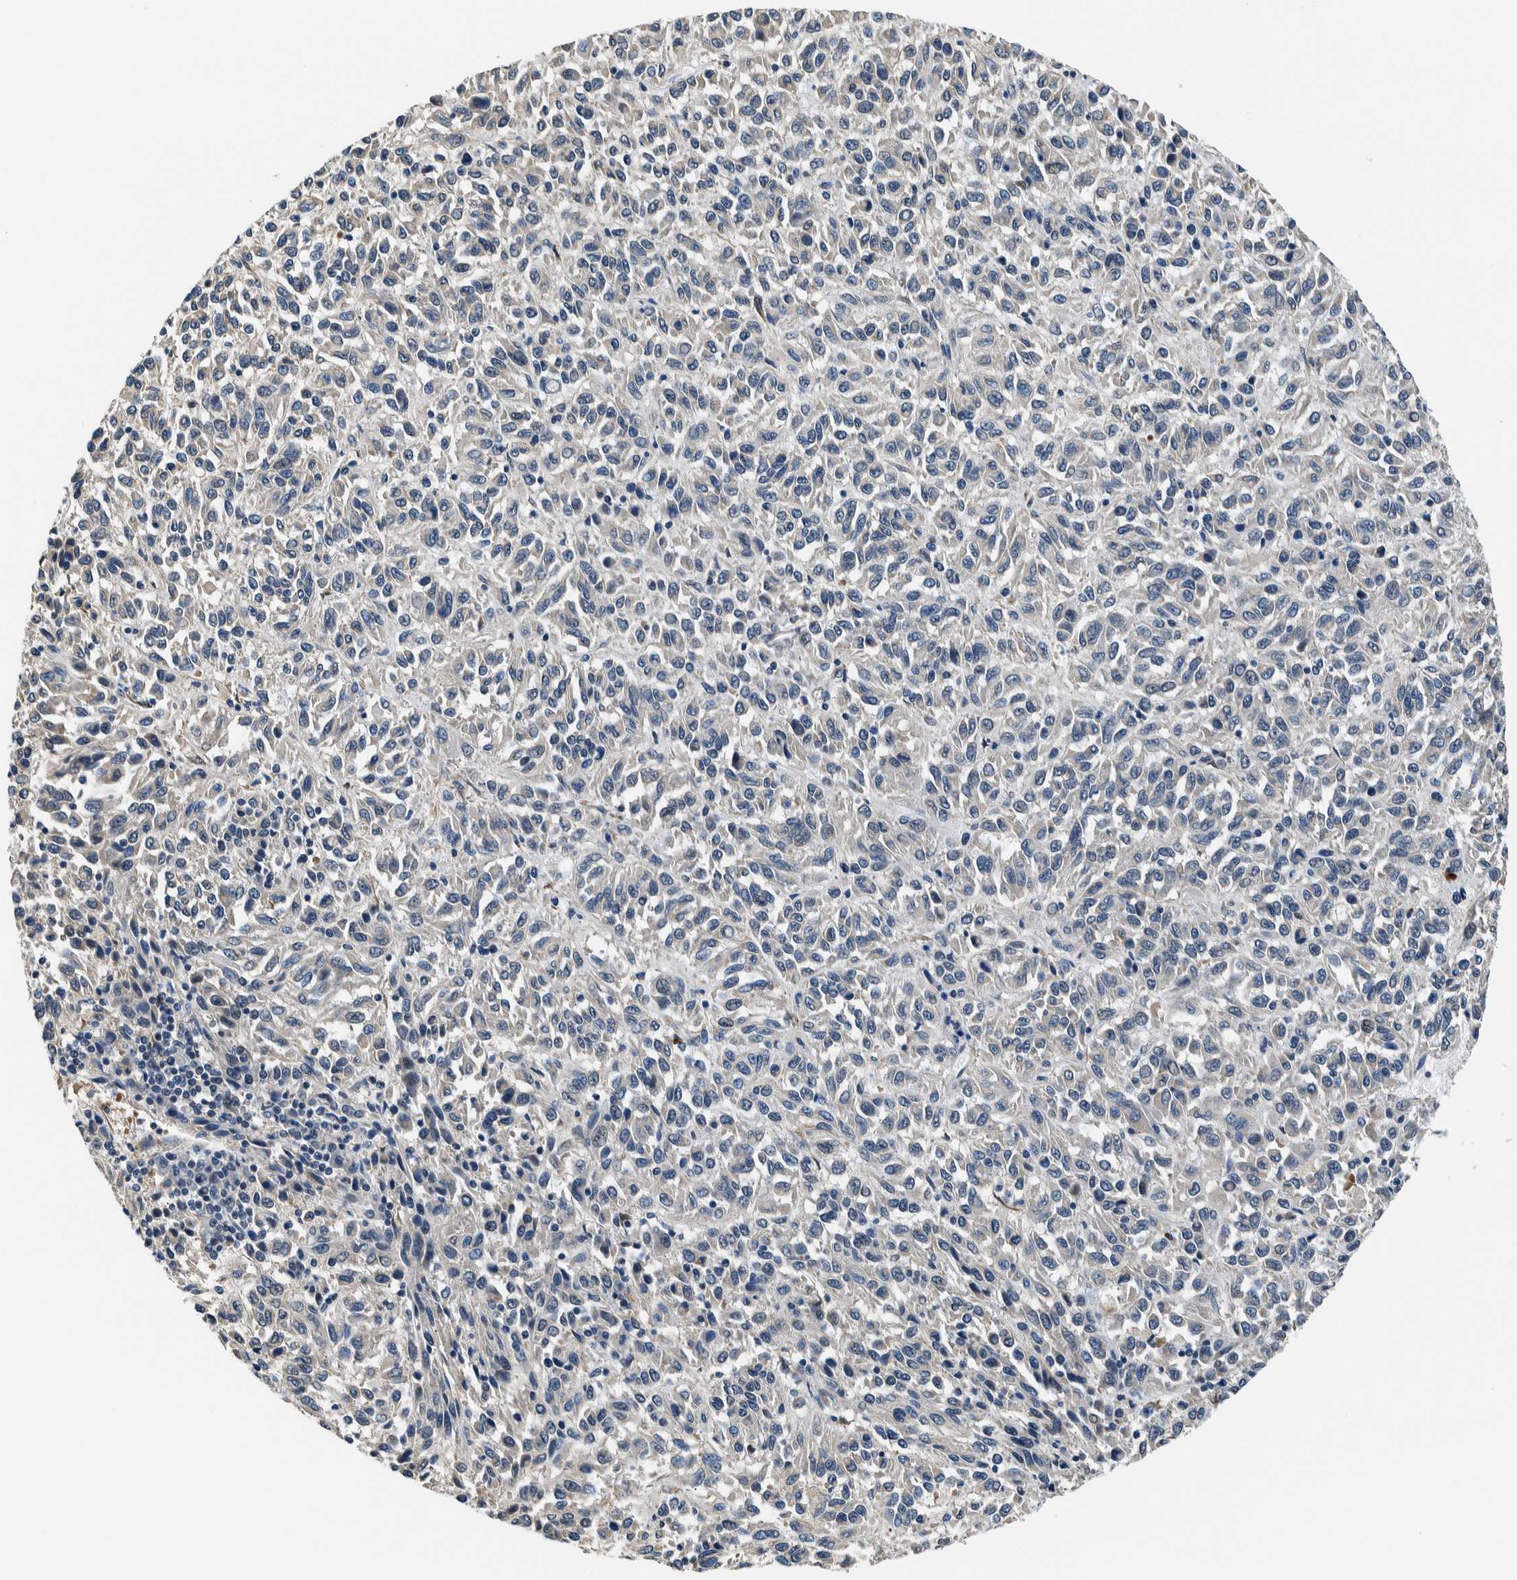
{"staining": {"intensity": "negative", "quantity": "none", "location": "none"}, "tissue": "melanoma", "cell_type": "Tumor cells", "image_type": "cancer", "snomed": [{"axis": "morphology", "description": "Malignant melanoma, Metastatic site"}, {"axis": "topography", "description": "Lung"}], "caption": "Immunohistochemical staining of malignant melanoma (metastatic site) demonstrates no significant staining in tumor cells.", "gene": "NIBAN2", "patient": {"sex": "male", "age": 64}}